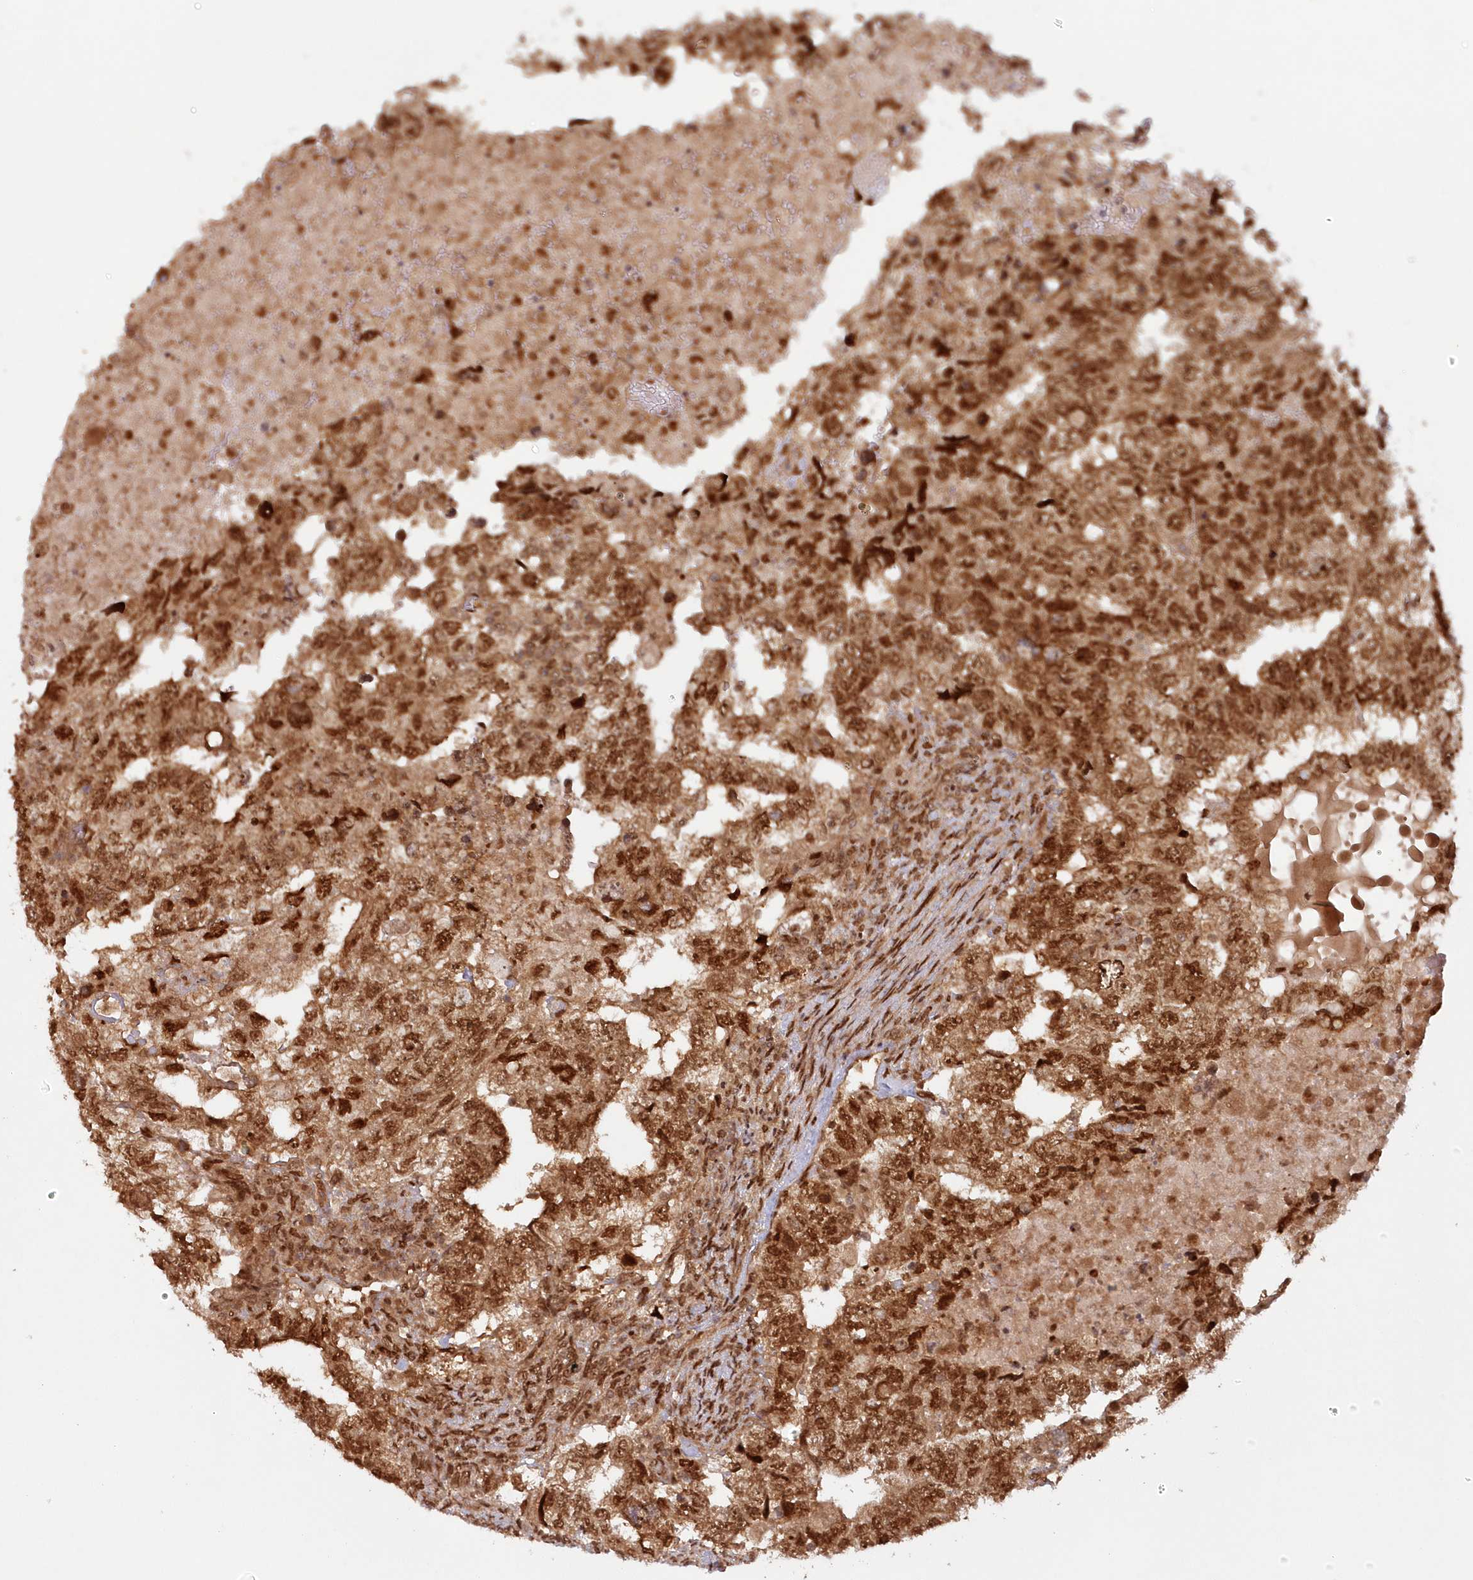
{"staining": {"intensity": "strong", "quantity": ">75%", "location": "cytoplasmic/membranous,nuclear"}, "tissue": "testis cancer", "cell_type": "Tumor cells", "image_type": "cancer", "snomed": [{"axis": "morphology", "description": "Carcinoma, Embryonal, NOS"}, {"axis": "topography", "description": "Testis"}], "caption": "Immunohistochemistry (IHC) micrograph of human testis cancer (embryonal carcinoma) stained for a protein (brown), which shows high levels of strong cytoplasmic/membranous and nuclear expression in approximately >75% of tumor cells.", "gene": "TOGARAM2", "patient": {"sex": "male", "age": 36}}